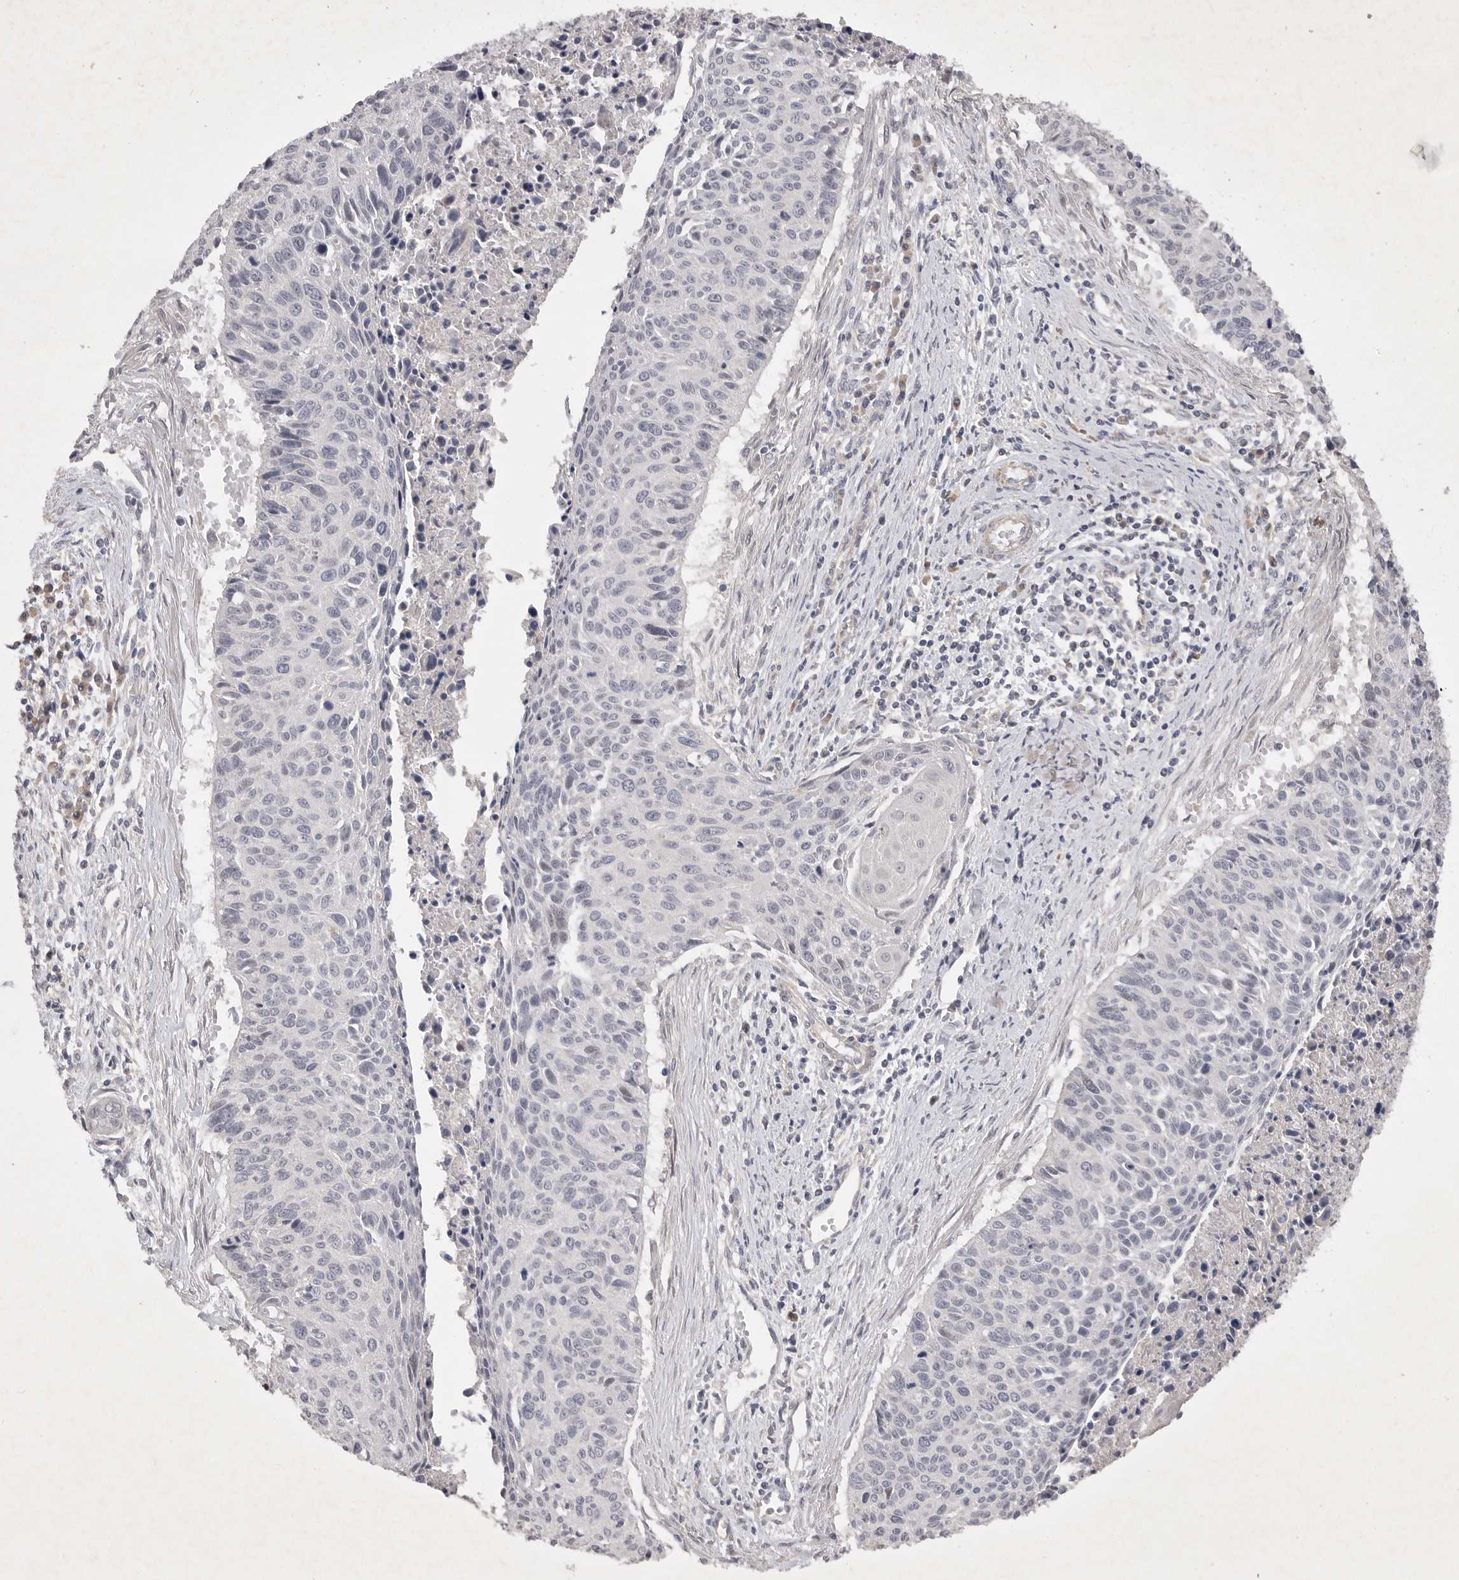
{"staining": {"intensity": "negative", "quantity": "none", "location": "none"}, "tissue": "cervical cancer", "cell_type": "Tumor cells", "image_type": "cancer", "snomed": [{"axis": "morphology", "description": "Squamous cell carcinoma, NOS"}, {"axis": "topography", "description": "Cervix"}], "caption": "DAB immunohistochemical staining of human cervical cancer (squamous cell carcinoma) exhibits no significant expression in tumor cells. Brightfield microscopy of IHC stained with DAB (brown) and hematoxylin (blue), captured at high magnification.", "gene": "EDEM3", "patient": {"sex": "female", "age": 55}}